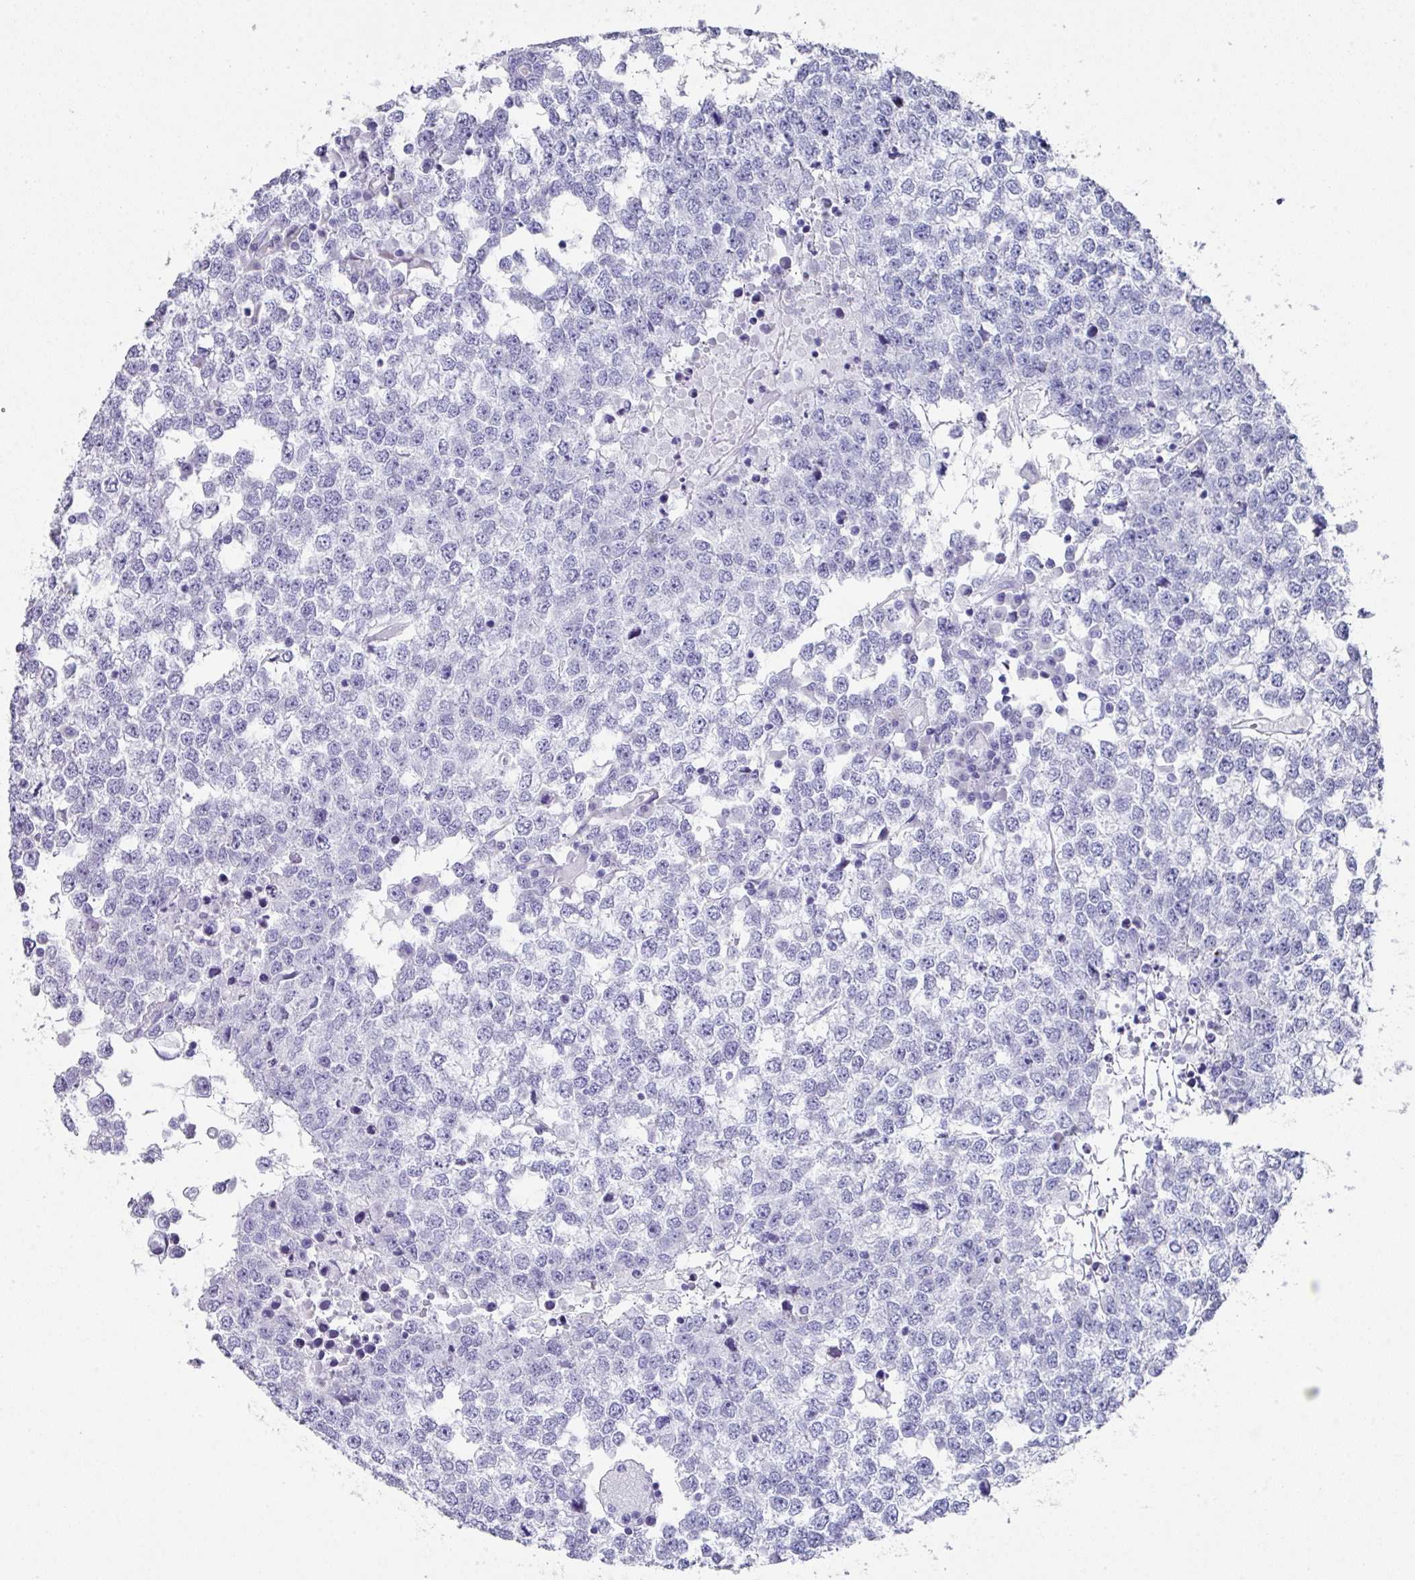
{"staining": {"intensity": "negative", "quantity": "none", "location": "none"}, "tissue": "testis cancer", "cell_type": "Tumor cells", "image_type": "cancer", "snomed": [{"axis": "morphology", "description": "Seminoma, NOS"}, {"axis": "topography", "description": "Testis"}], "caption": "This is an IHC micrograph of human testis cancer (seminoma). There is no positivity in tumor cells.", "gene": "PEX10", "patient": {"sex": "male", "age": 65}}